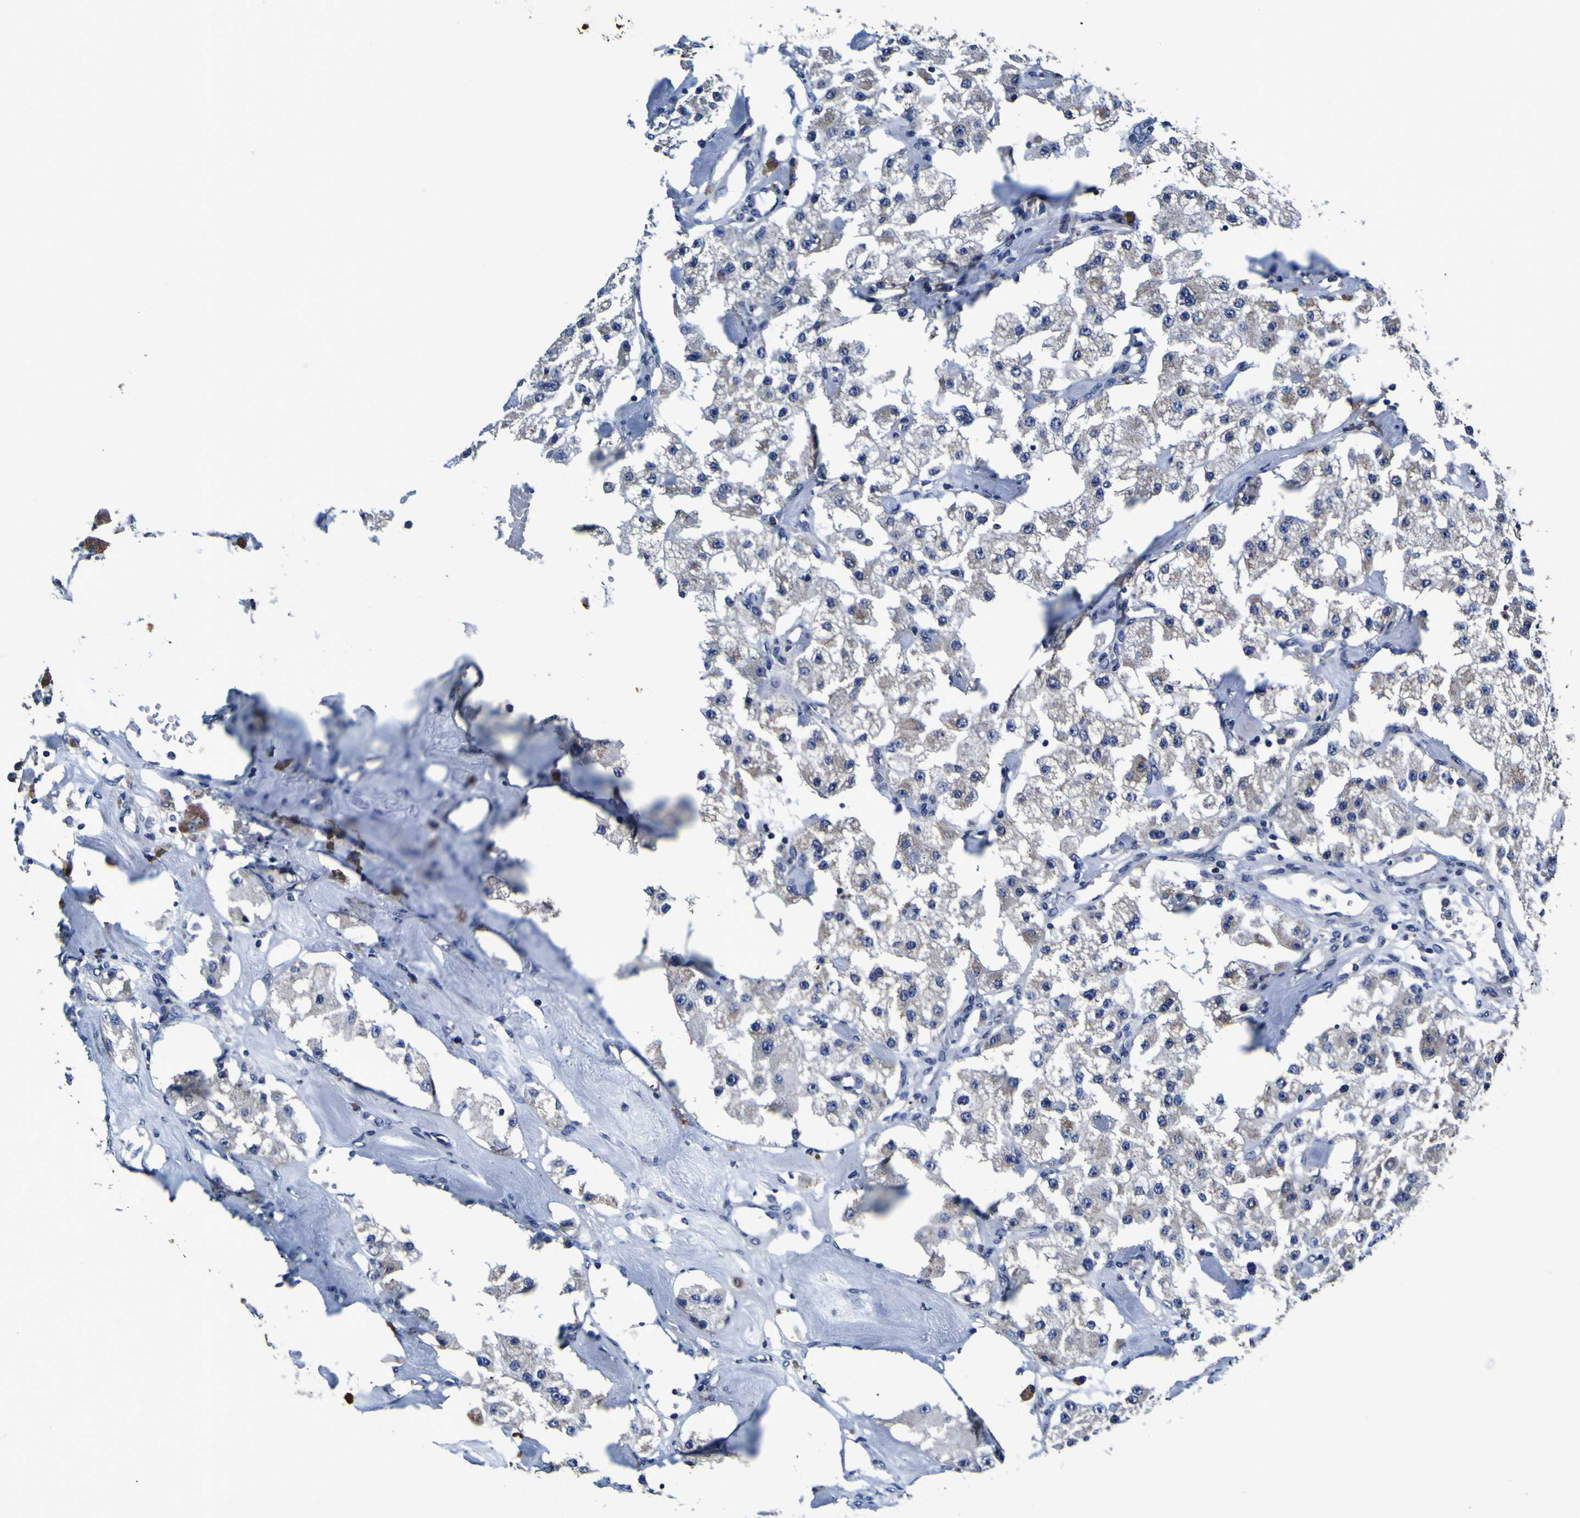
{"staining": {"intensity": "negative", "quantity": "none", "location": "none"}, "tissue": "carcinoid", "cell_type": "Tumor cells", "image_type": "cancer", "snomed": [{"axis": "morphology", "description": "Carcinoid, malignant, NOS"}, {"axis": "topography", "description": "Pancreas"}], "caption": "Image shows no protein expression in tumor cells of carcinoid (malignant) tissue.", "gene": "PANK4", "patient": {"sex": "male", "age": 41}}